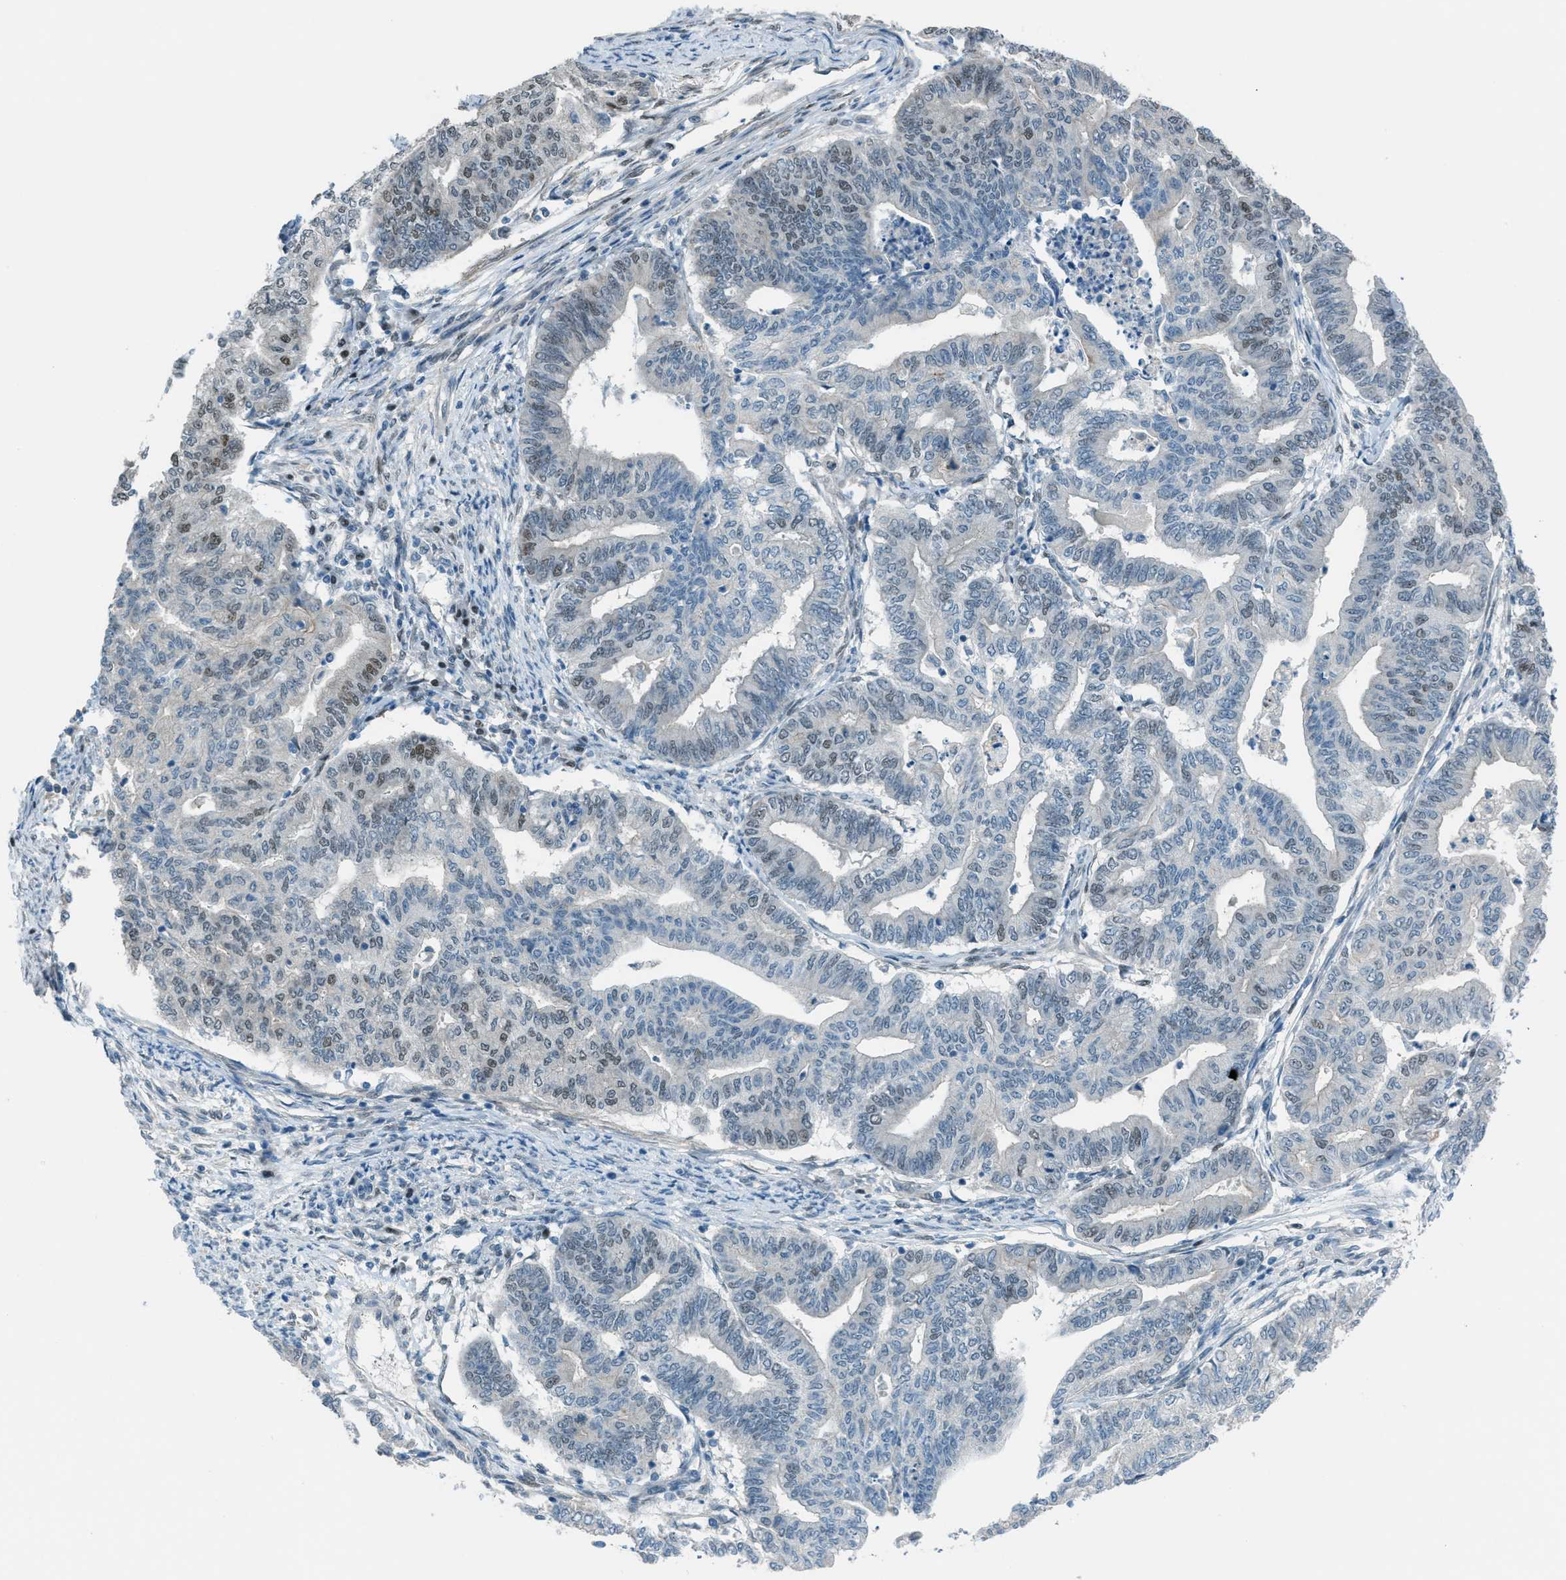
{"staining": {"intensity": "weak", "quantity": "25%-75%", "location": "nuclear"}, "tissue": "endometrial cancer", "cell_type": "Tumor cells", "image_type": "cancer", "snomed": [{"axis": "morphology", "description": "Adenocarcinoma, NOS"}, {"axis": "topography", "description": "Endometrium"}], "caption": "This micrograph exhibits endometrial cancer stained with immunohistochemistry to label a protein in brown. The nuclear of tumor cells show weak positivity for the protein. Nuclei are counter-stained blue.", "gene": "TCF3", "patient": {"sex": "female", "age": 79}}